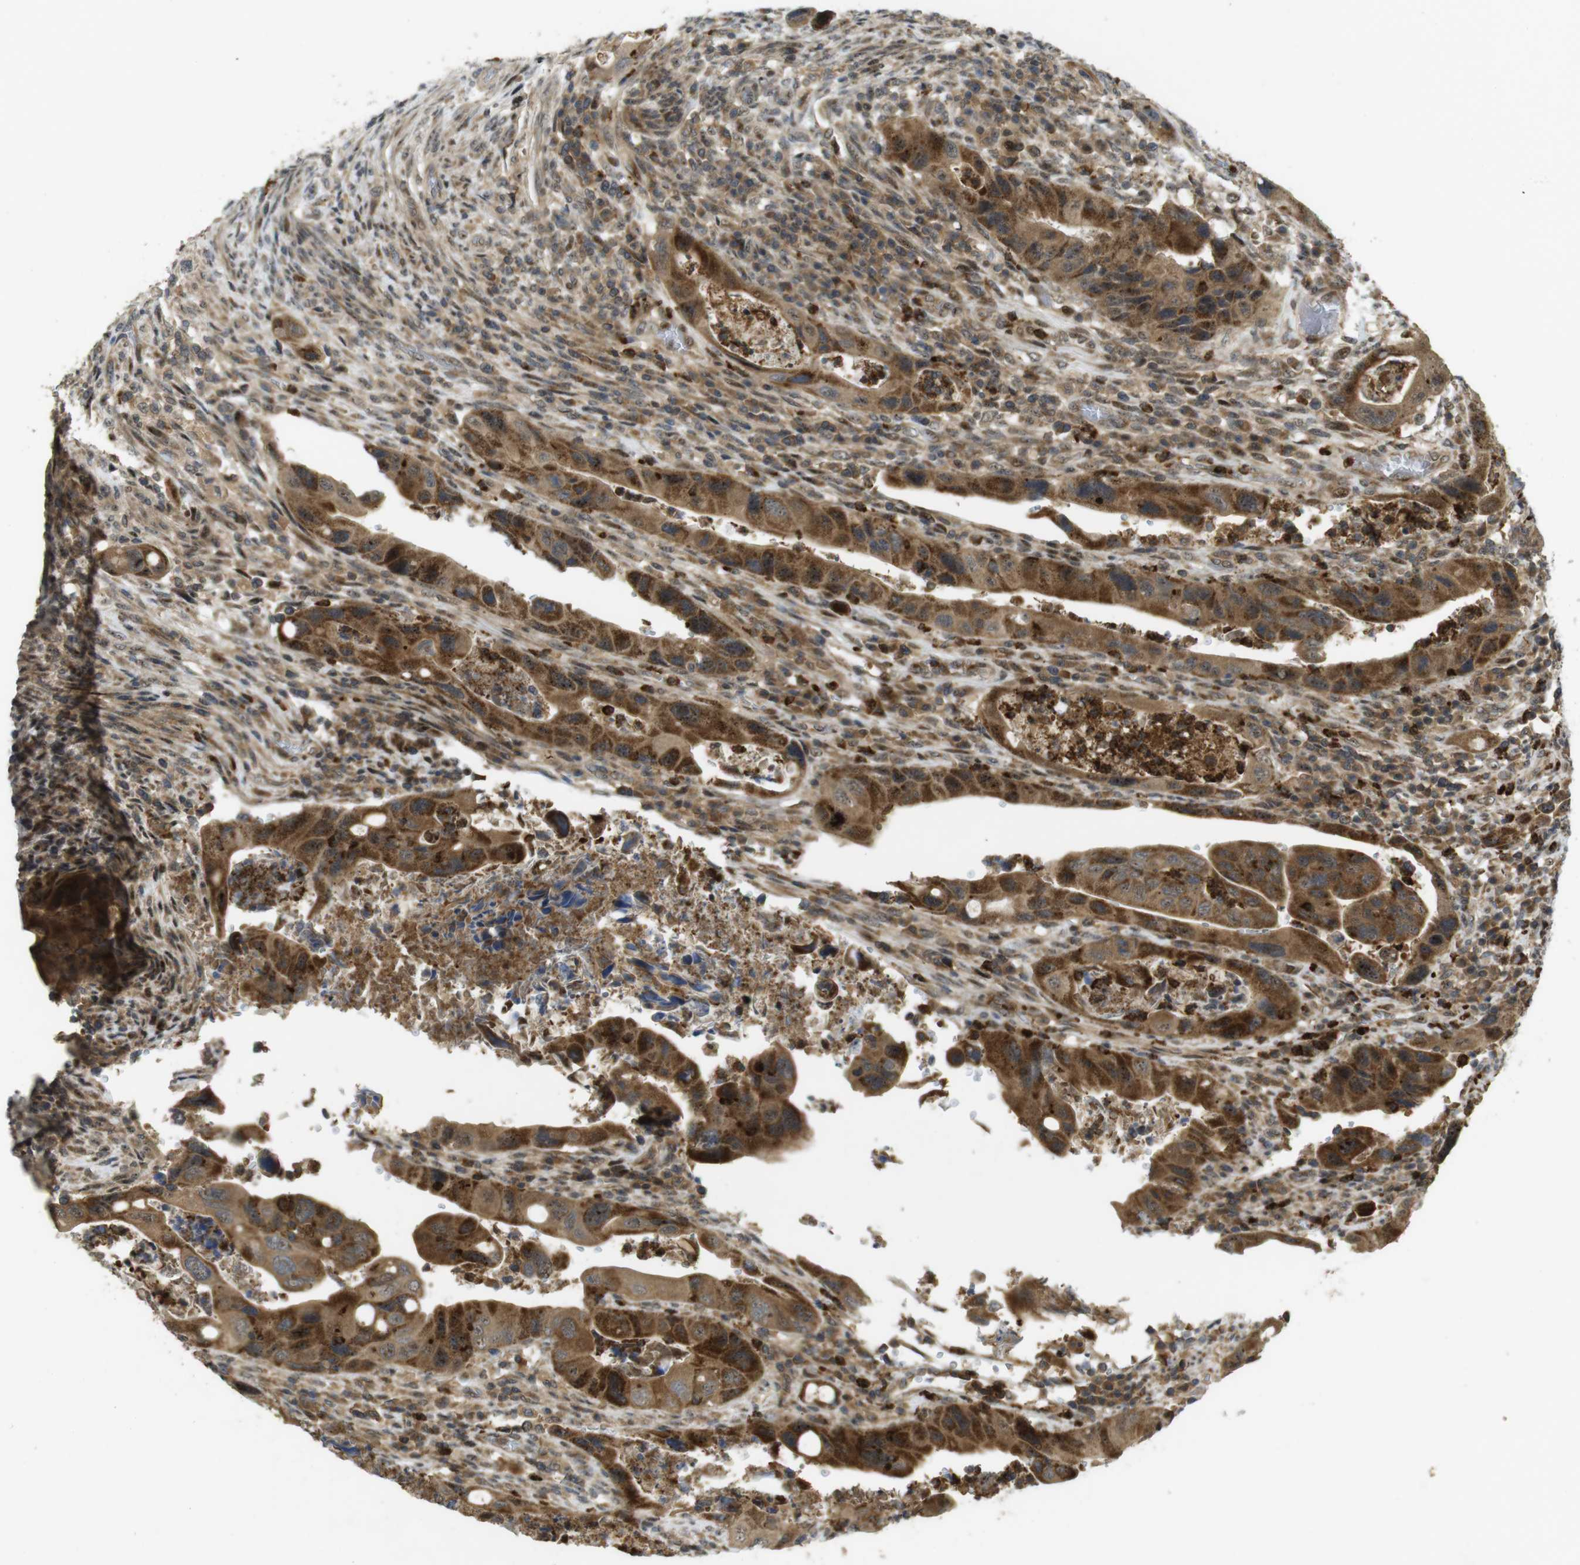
{"staining": {"intensity": "moderate", "quantity": ">75%", "location": "cytoplasmic/membranous"}, "tissue": "colorectal cancer", "cell_type": "Tumor cells", "image_type": "cancer", "snomed": [{"axis": "morphology", "description": "Adenocarcinoma, NOS"}, {"axis": "topography", "description": "Rectum"}], "caption": "The histopathology image displays immunohistochemical staining of adenocarcinoma (colorectal). There is moderate cytoplasmic/membranous positivity is appreciated in about >75% of tumor cells. (DAB (3,3'-diaminobenzidine) = brown stain, brightfield microscopy at high magnification).", "gene": "TMX3", "patient": {"sex": "female", "age": 57}}